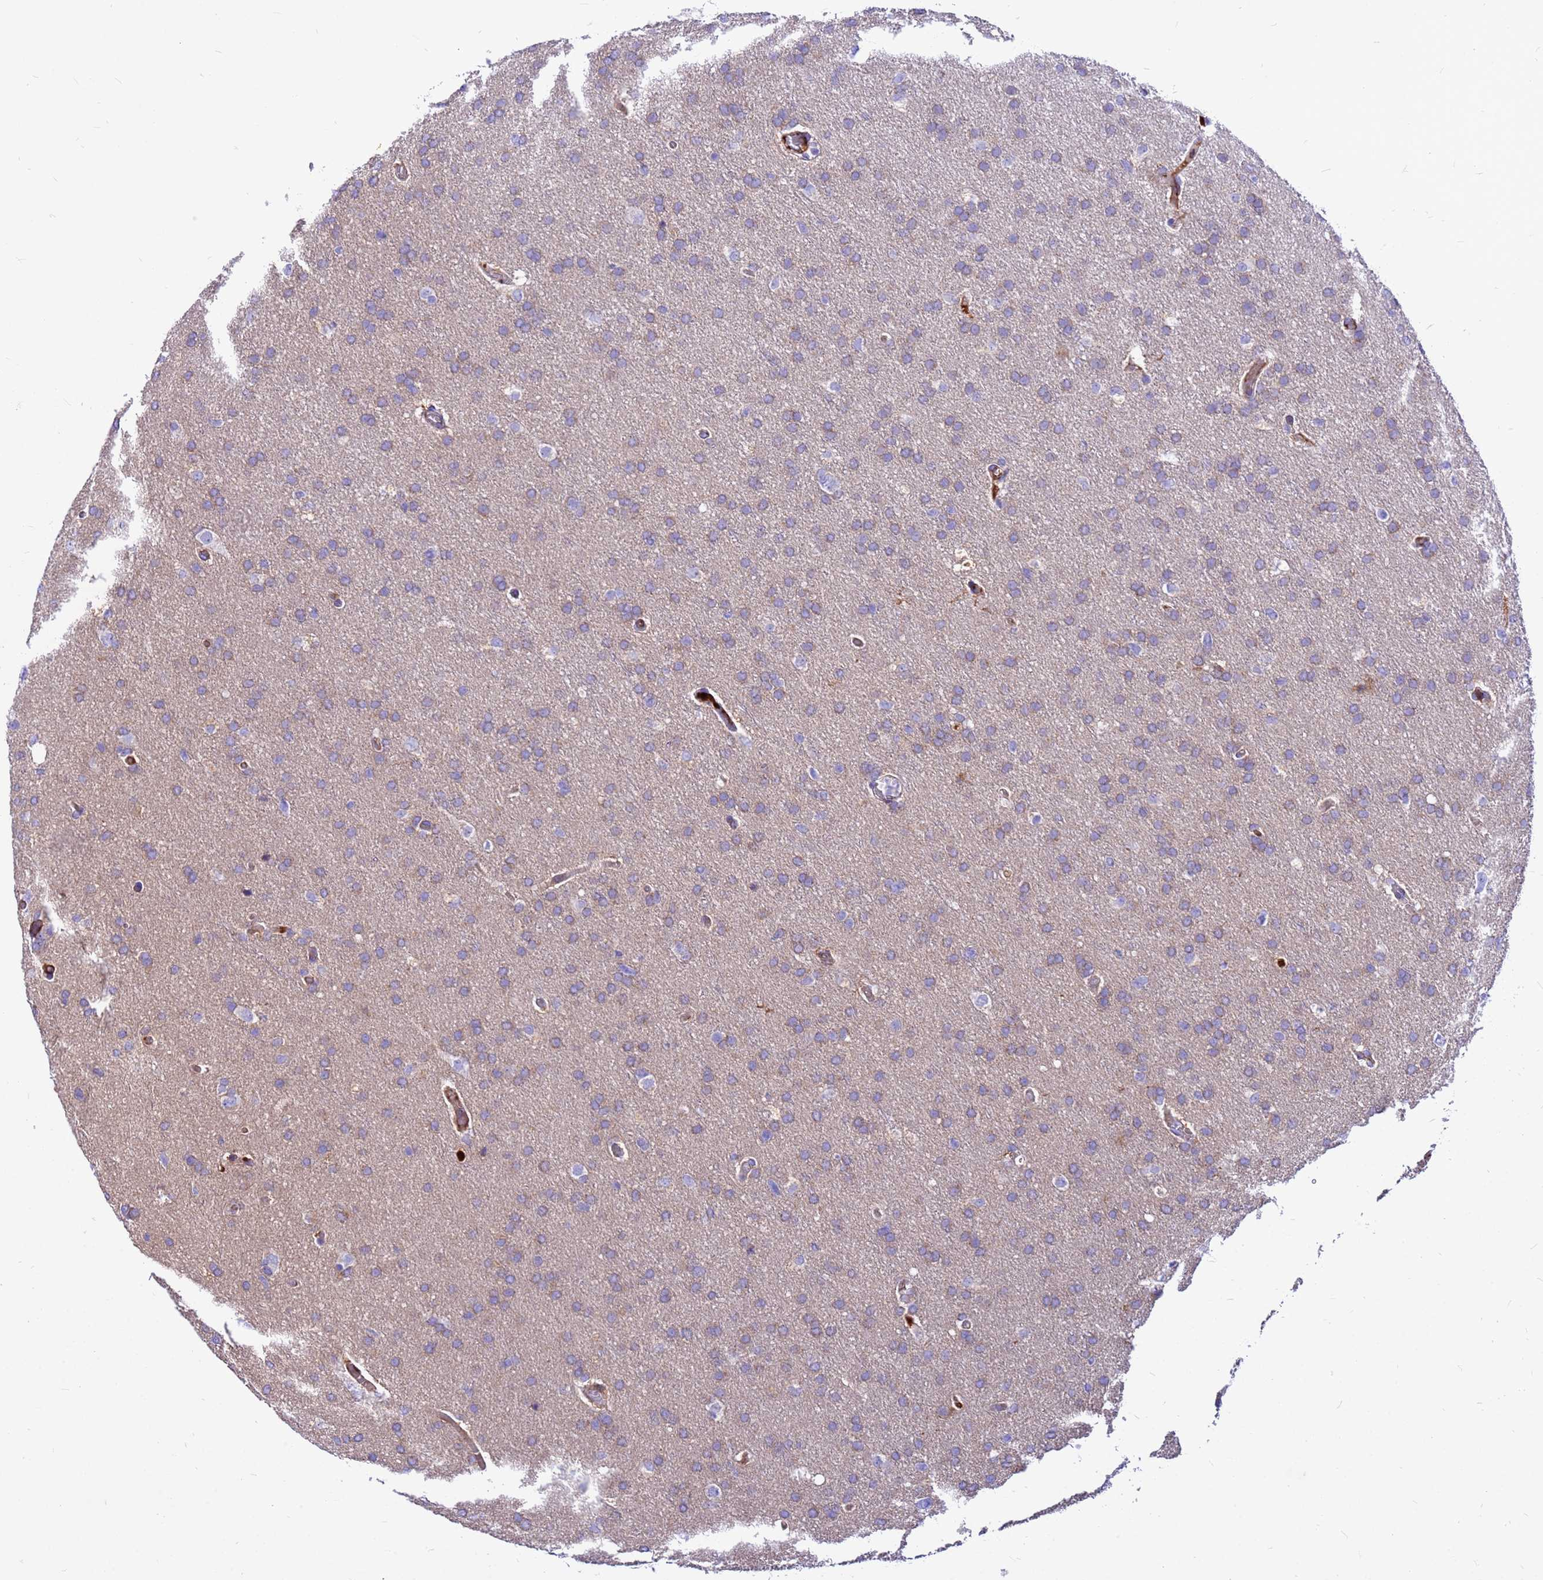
{"staining": {"intensity": "weak", "quantity": "25%-75%", "location": "cytoplasmic/membranous"}, "tissue": "glioma", "cell_type": "Tumor cells", "image_type": "cancer", "snomed": [{"axis": "morphology", "description": "Glioma, malignant, High grade"}, {"axis": "topography", "description": "Cerebral cortex"}], "caption": "High-magnification brightfield microscopy of glioma stained with DAB (brown) and counterstained with hematoxylin (blue). tumor cells exhibit weak cytoplasmic/membranous expression is identified in approximately25%-75% of cells.", "gene": "CRHBP", "patient": {"sex": "female", "age": 36}}